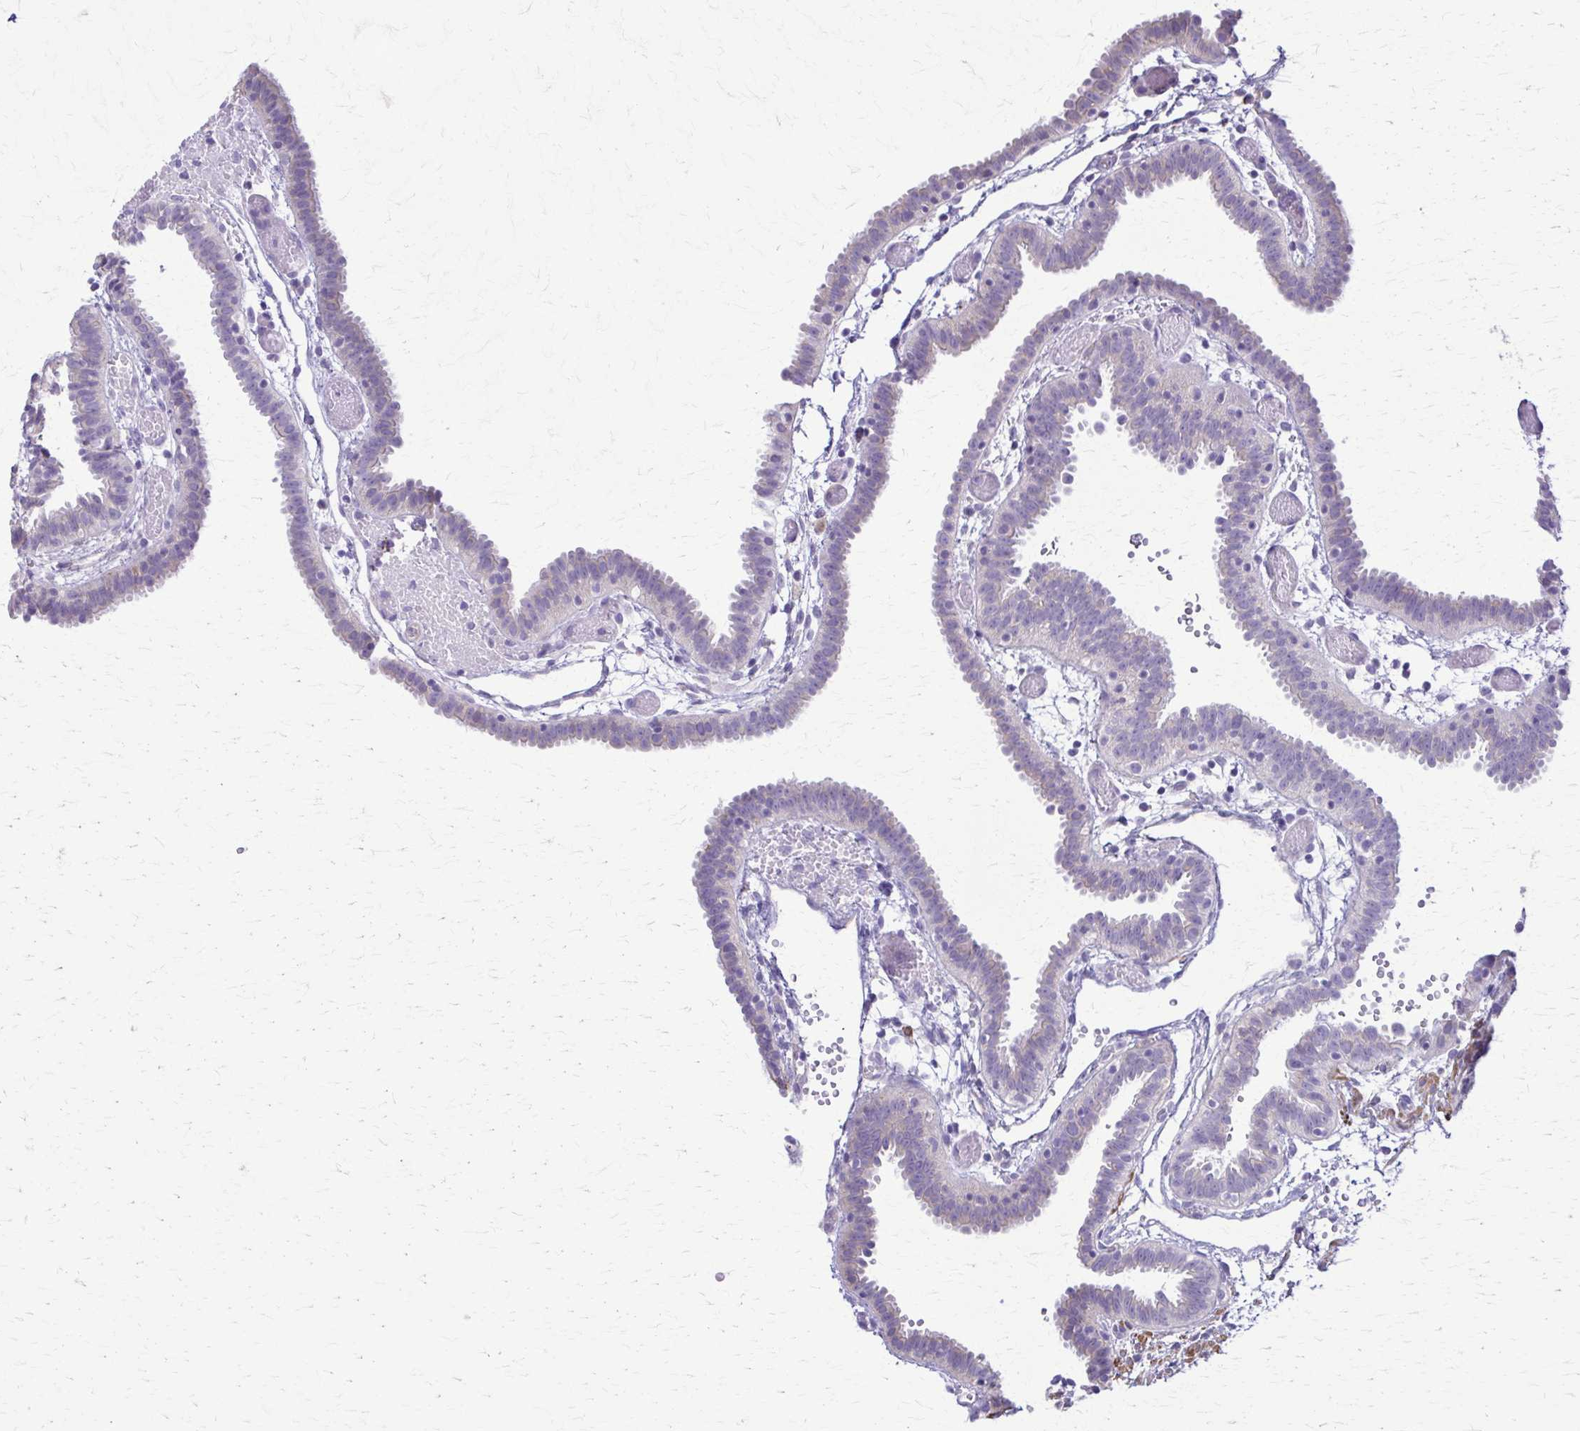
{"staining": {"intensity": "negative", "quantity": "none", "location": "none"}, "tissue": "fallopian tube", "cell_type": "Glandular cells", "image_type": "normal", "snomed": [{"axis": "morphology", "description": "Normal tissue, NOS"}, {"axis": "topography", "description": "Fallopian tube"}], "caption": "Immunohistochemistry photomicrograph of unremarkable fallopian tube: fallopian tube stained with DAB (3,3'-diaminobenzidine) demonstrates no significant protein expression in glandular cells.", "gene": "DSP", "patient": {"sex": "female", "age": 37}}